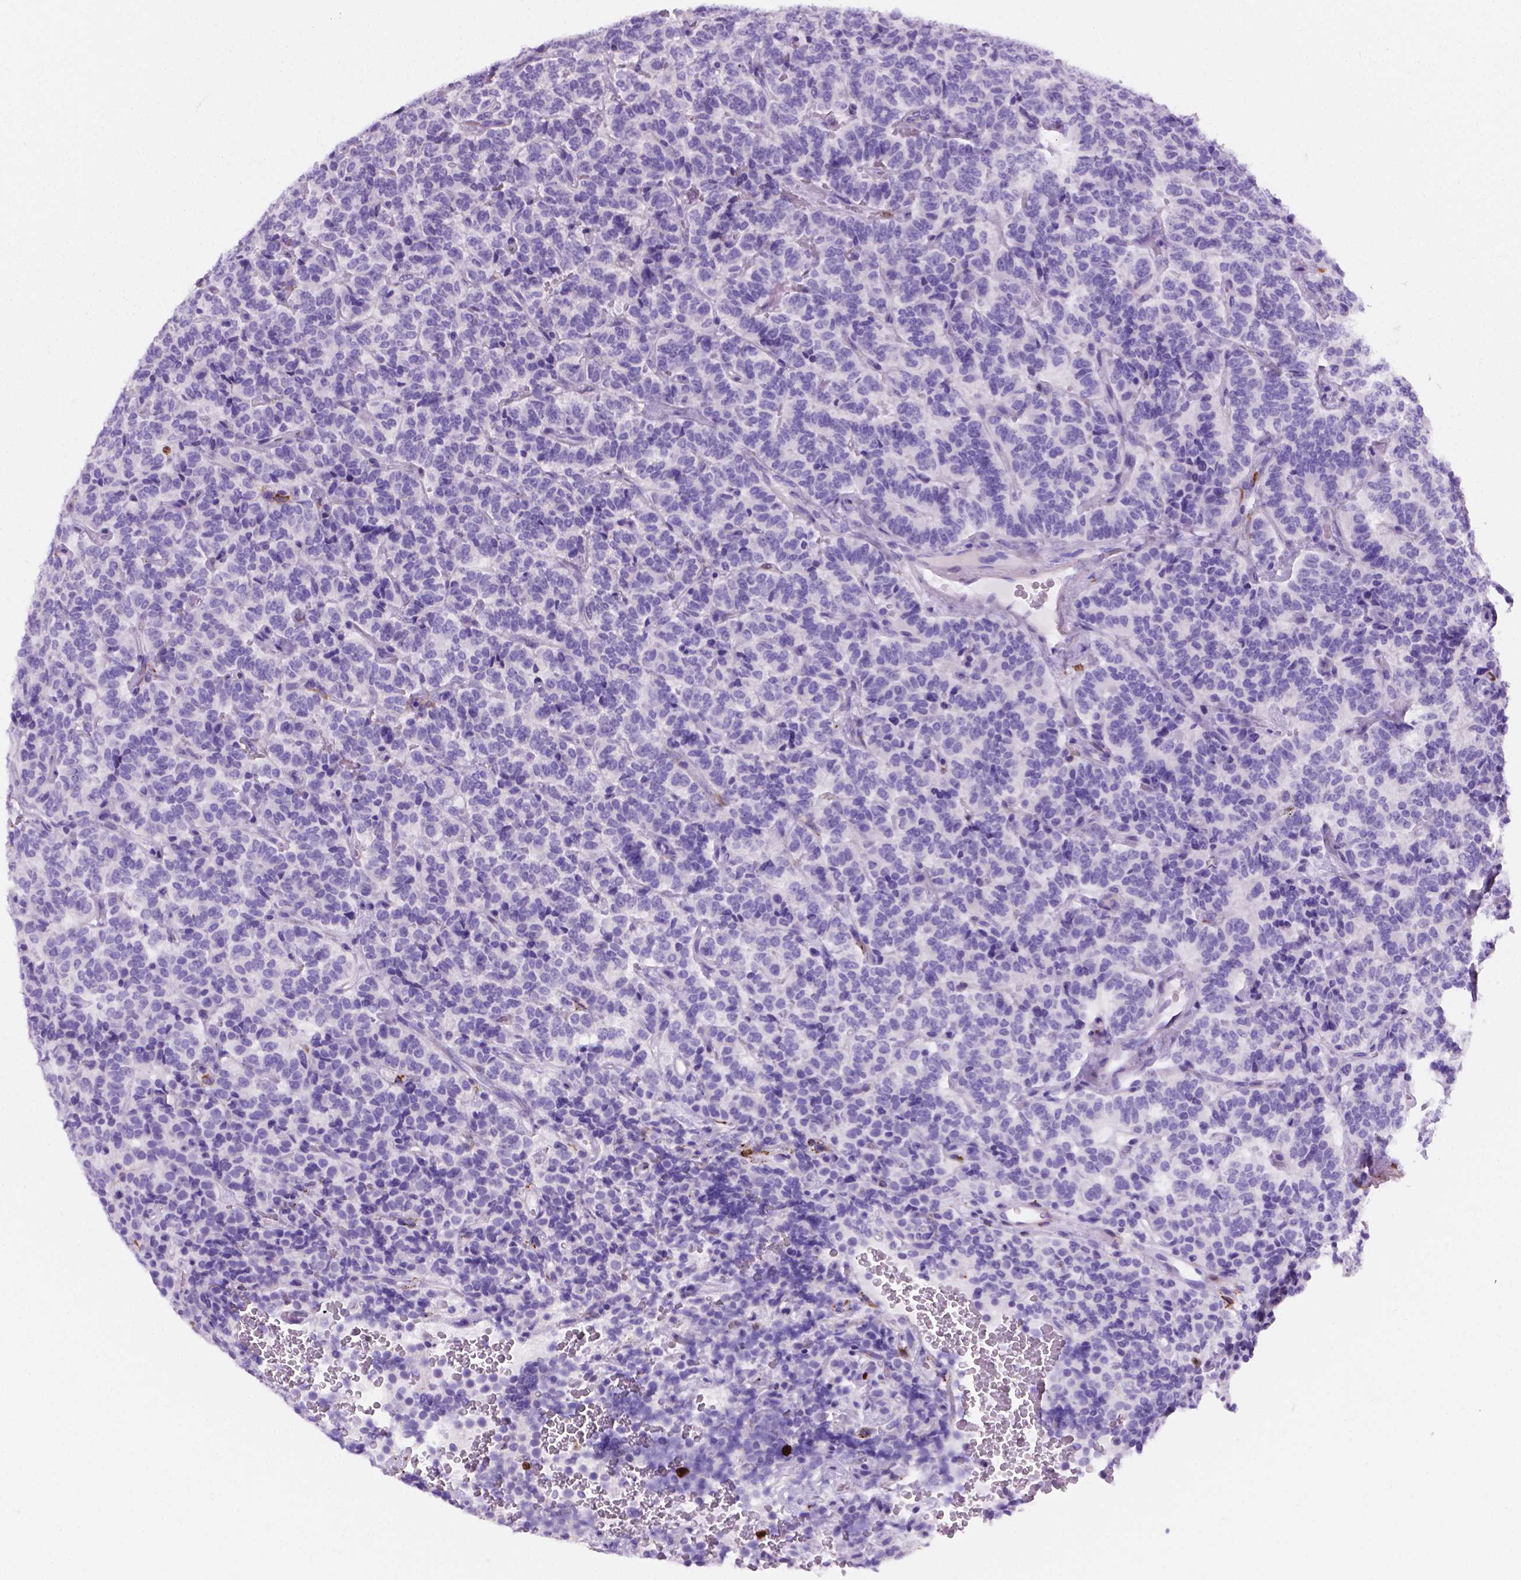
{"staining": {"intensity": "negative", "quantity": "none", "location": "none"}, "tissue": "carcinoid", "cell_type": "Tumor cells", "image_type": "cancer", "snomed": [{"axis": "morphology", "description": "Carcinoid, malignant, NOS"}, {"axis": "topography", "description": "Pancreas"}], "caption": "Malignant carcinoid stained for a protein using immunohistochemistry shows no expression tumor cells.", "gene": "MACF1", "patient": {"sex": "male", "age": 36}}